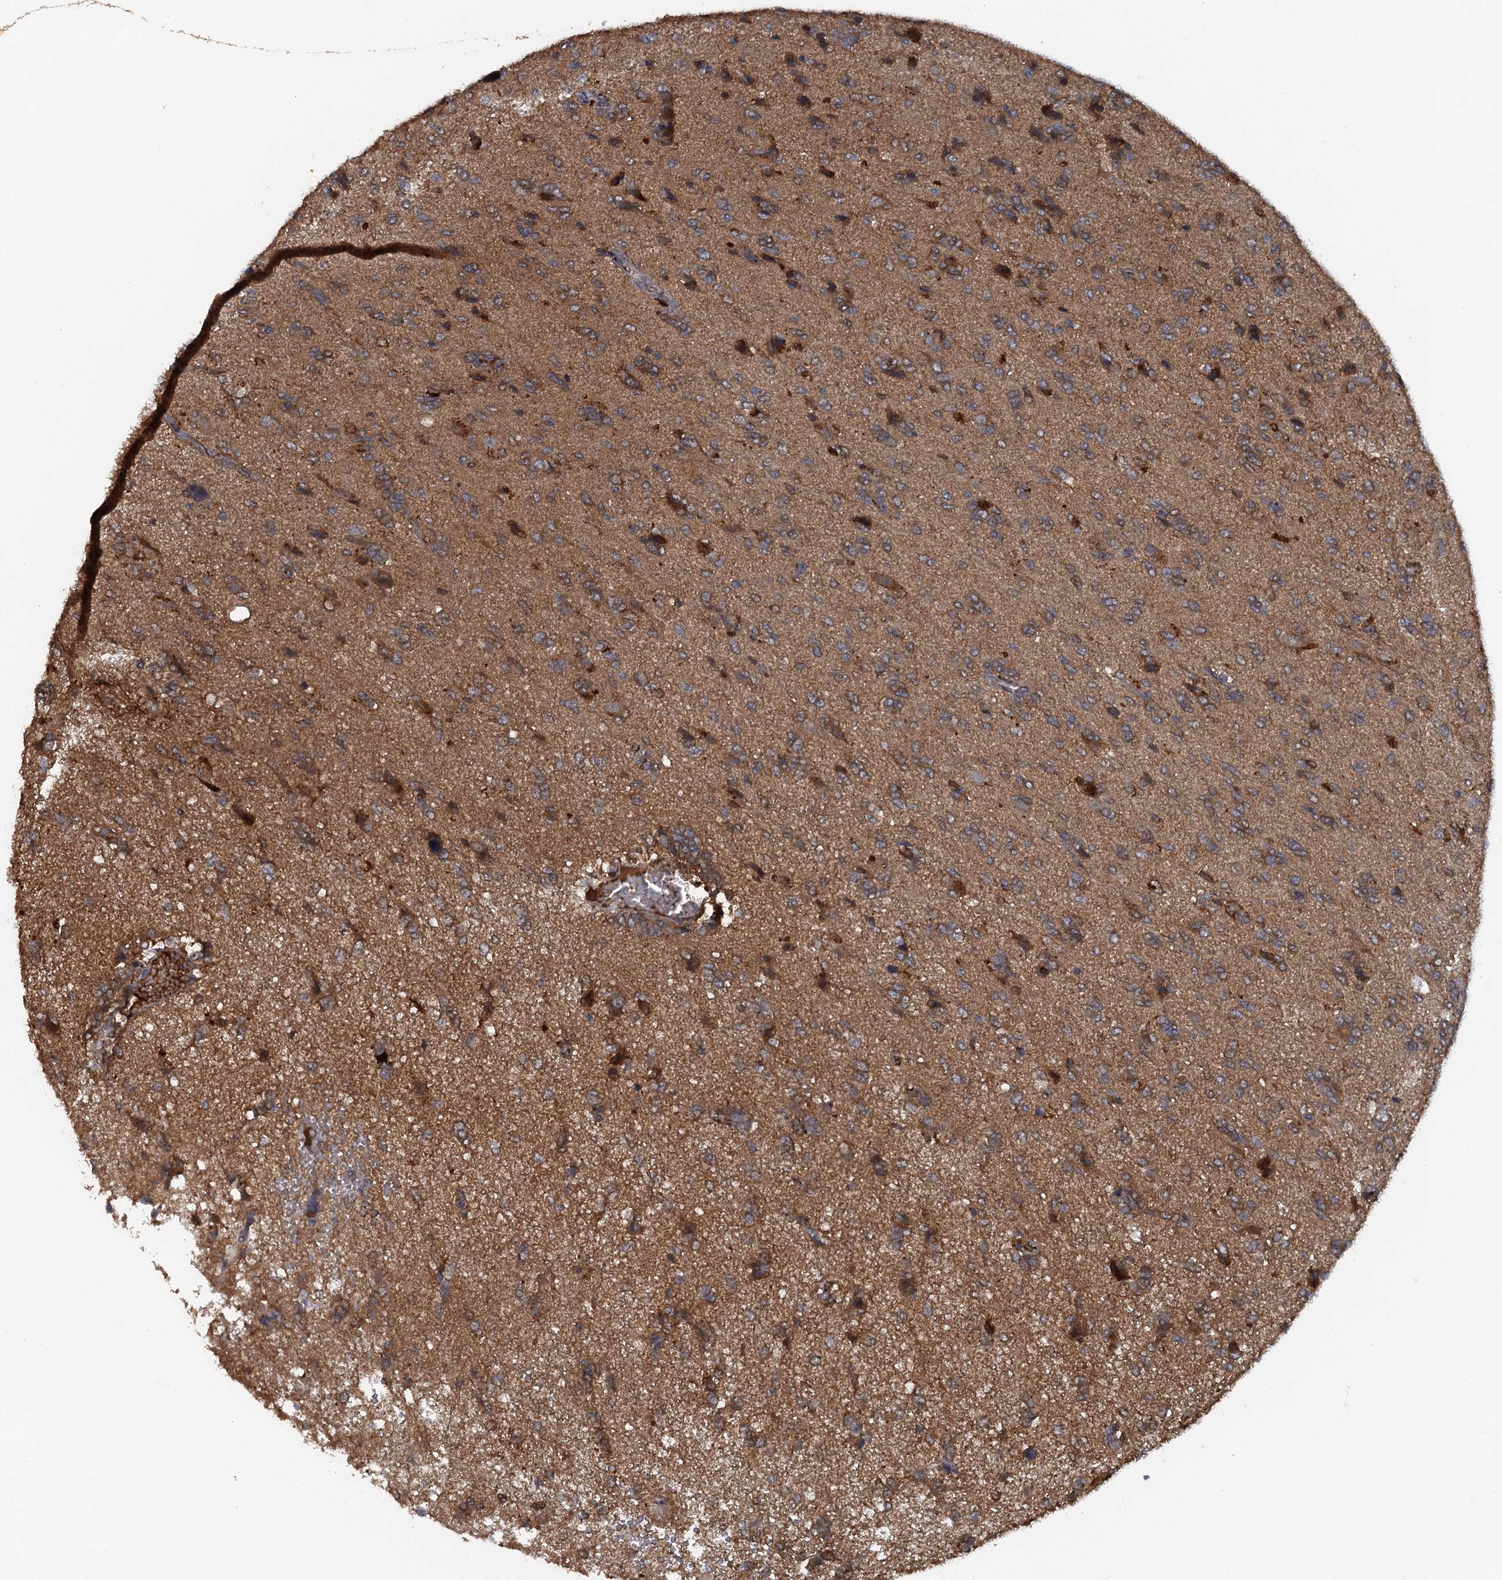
{"staining": {"intensity": "moderate", "quantity": ">75%", "location": "cytoplasmic/membranous"}, "tissue": "glioma", "cell_type": "Tumor cells", "image_type": "cancer", "snomed": [{"axis": "morphology", "description": "Glioma, malignant, High grade"}, {"axis": "topography", "description": "Brain"}], "caption": "Moderate cytoplasmic/membranous positivity is appreciated in approximately >75% of tumor cells in glioma.", "gene": "HAPLN3", "patient": {"sex": "female", "age": 59}}